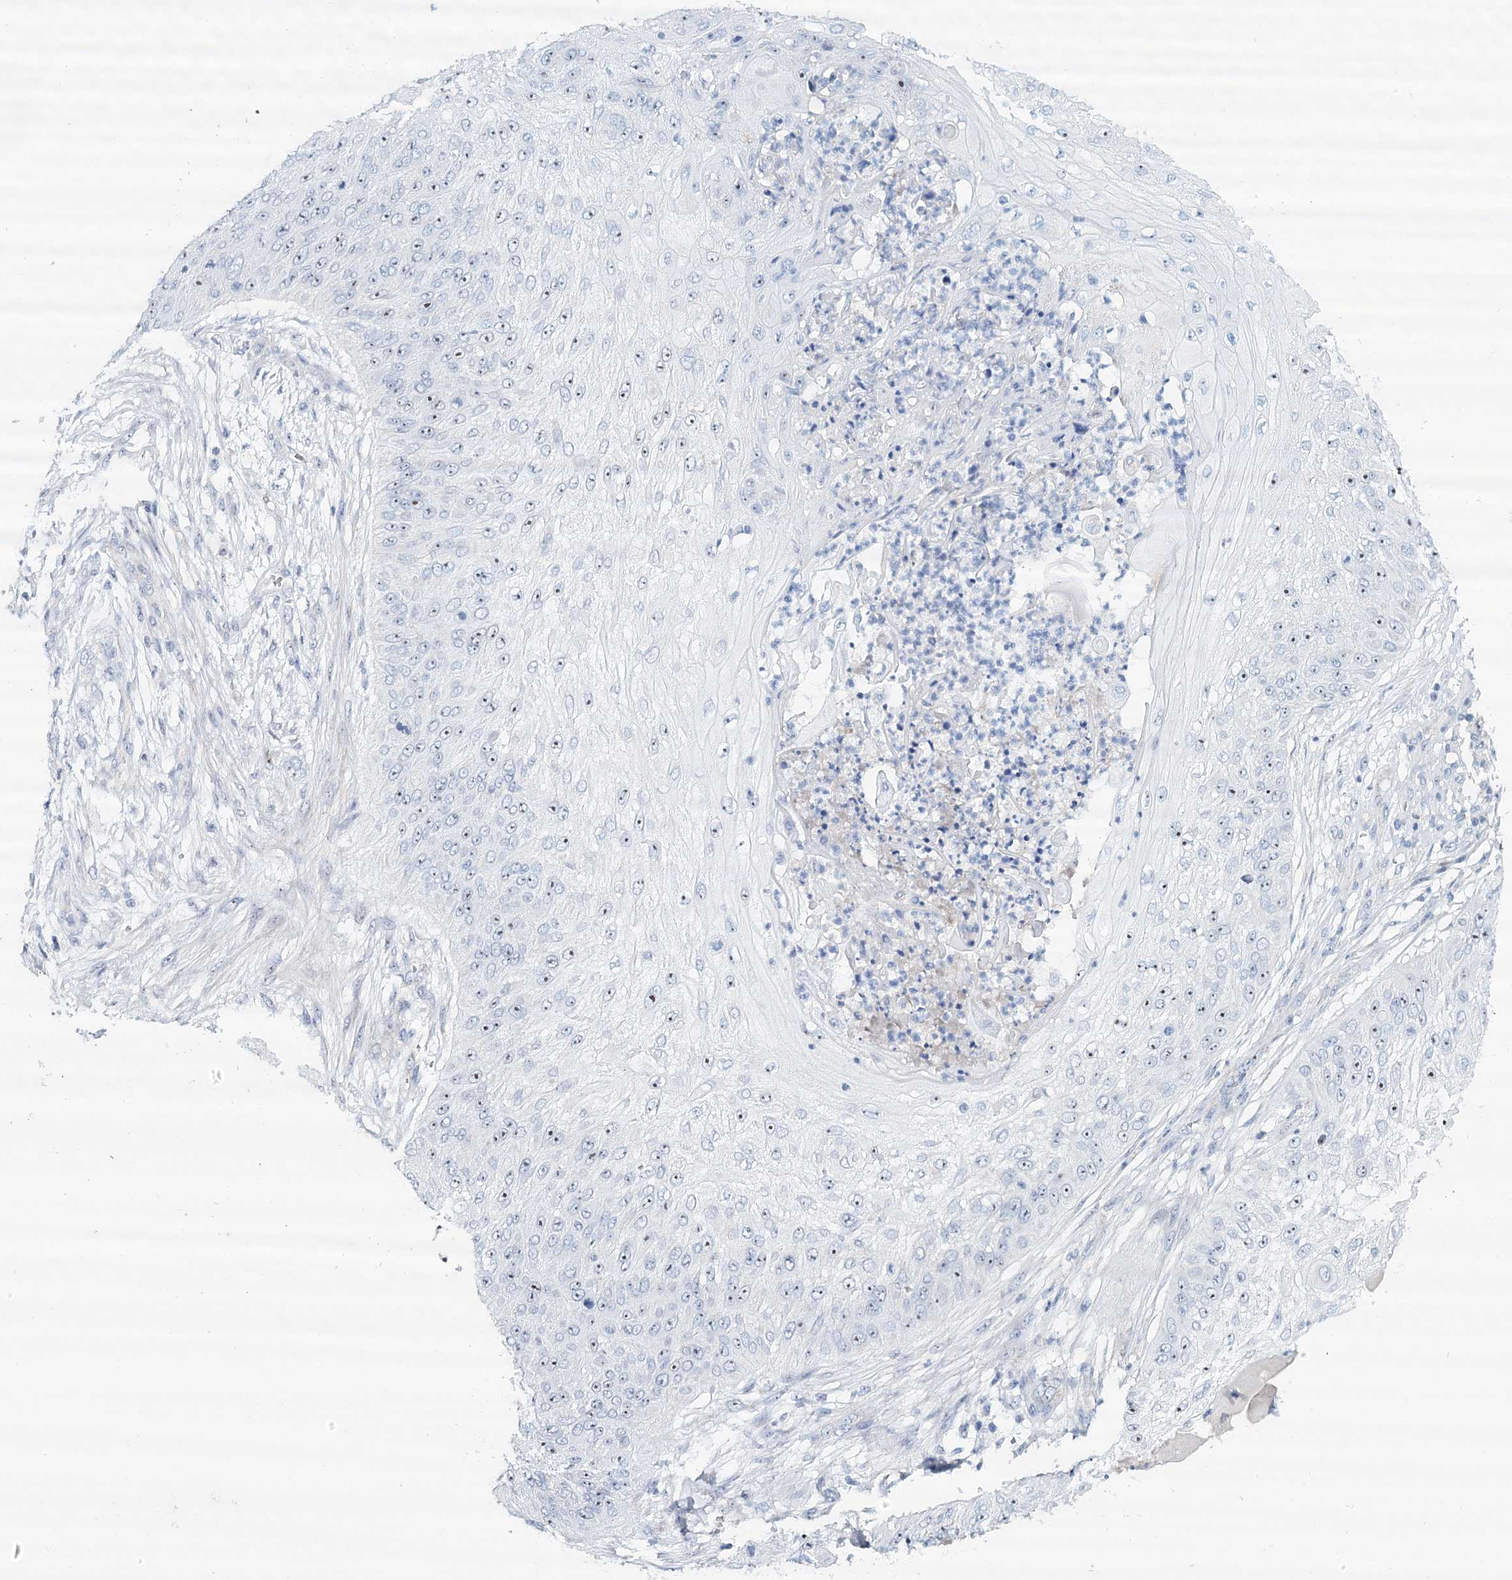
{"staining": {"intensity": "weak", "quantity": "<25%", "location": "nuclear"}, "tissue": "skin cancer", "cell_type": "Tumor cells", "image_type": "cancer", "snomed": [{"axis": "morphology", "description": "Squamous cell carcinoma, NOS"}, {"axis": "topography", "description": "Skin"}], "caption": "Immunohistochemistry (IHC) image of human skin cancer (squamous cell carcinoma) stained for a protein (brown), which displays no positivity in tumor cells.", "gene": "RBM43", "patient": {"sex": "female", "age": 80}}